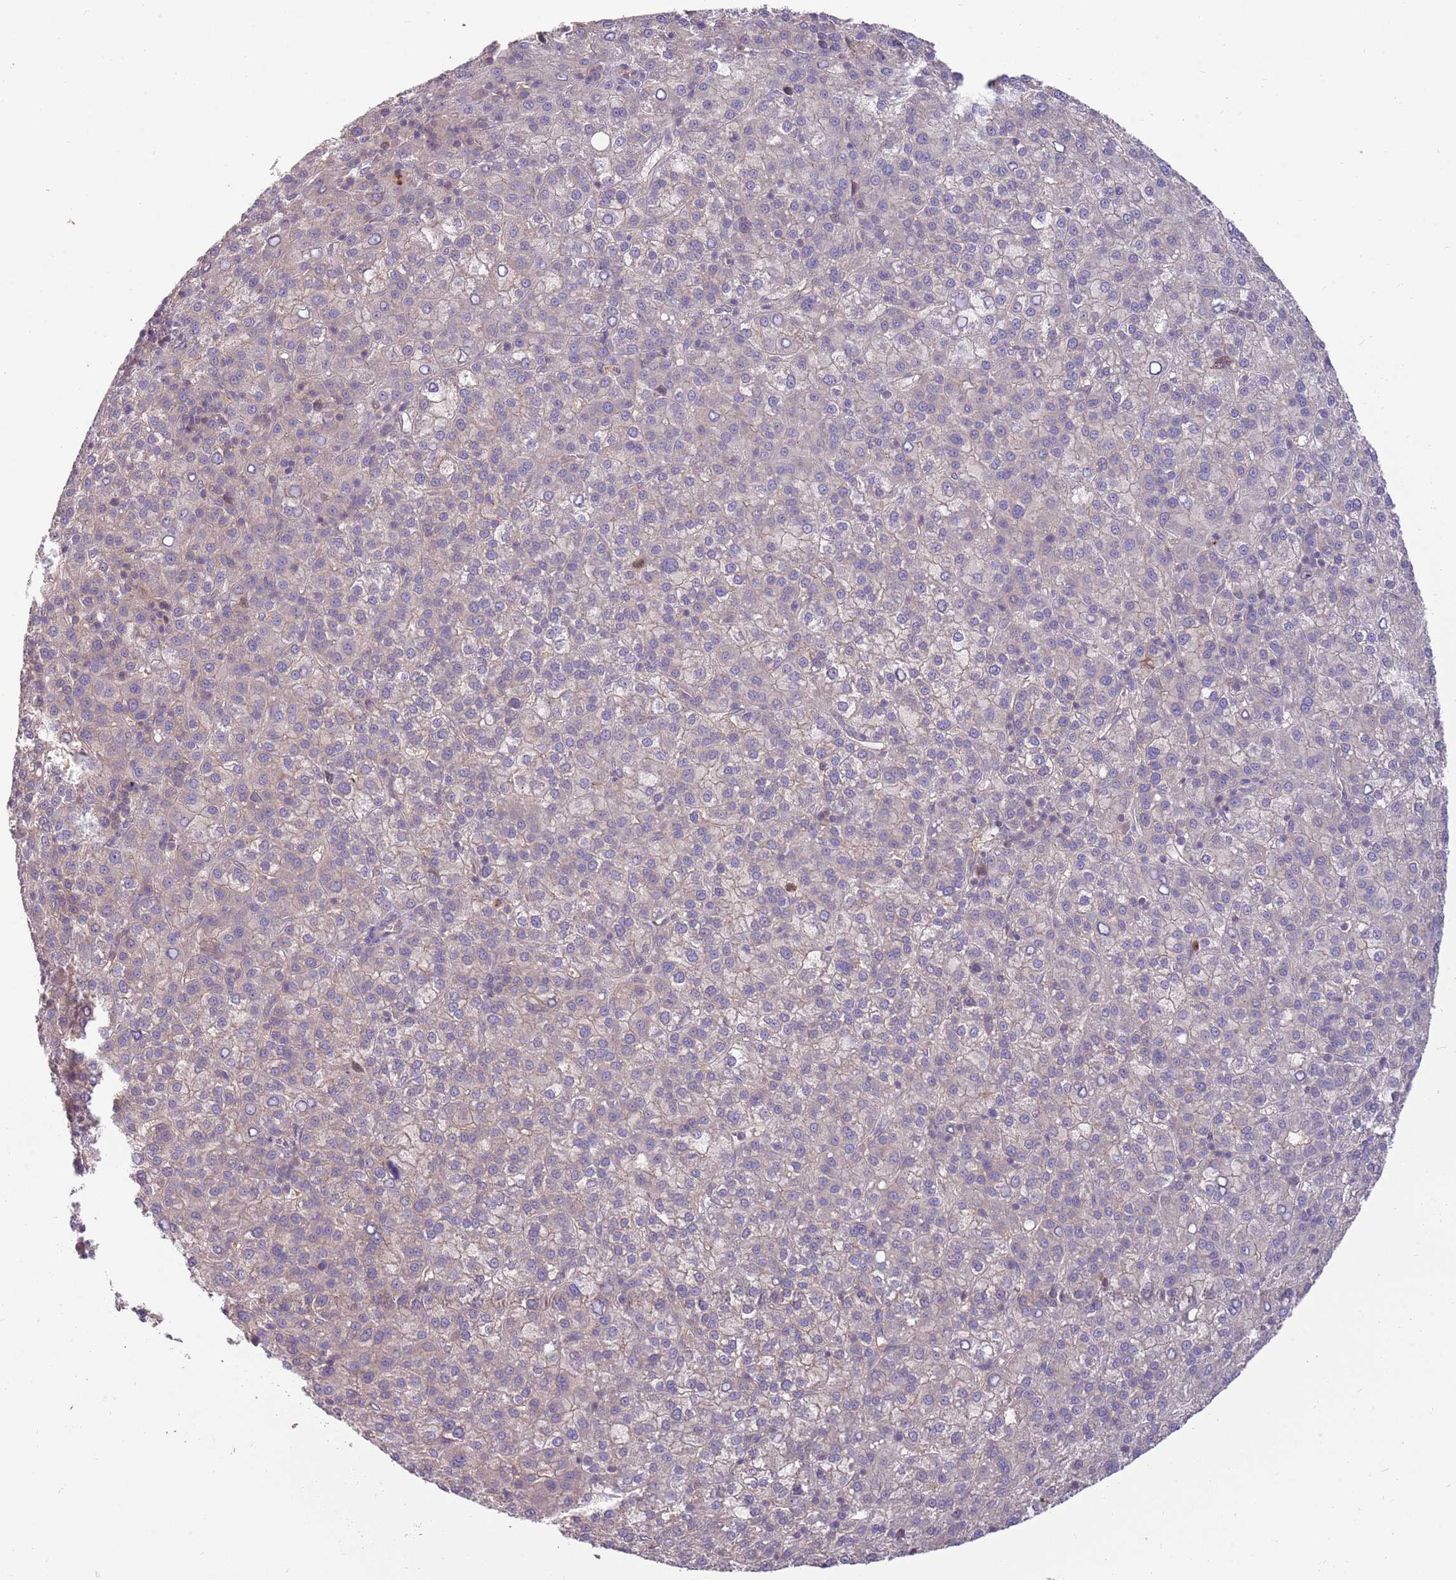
{"staining": {"intensity": "negative", "quantity": "none", "location": "none"}, "tissue": "liver cancer", "cell_type": "Tumor cells", "image_type": "cancer", "snomed": [{"axis": "morphology", "description": "Carcinoma, Hepatocellular, NOS"}, {"axis": "topography", "description": "Liver"}], "caption": "DAB immunohistochemical staining of liver cancer (hepatocellular carcinoma) displays no significant staining in tumor cells.", "gene": "NBPF6", "patient": {"sex": "female", "age": 58}}